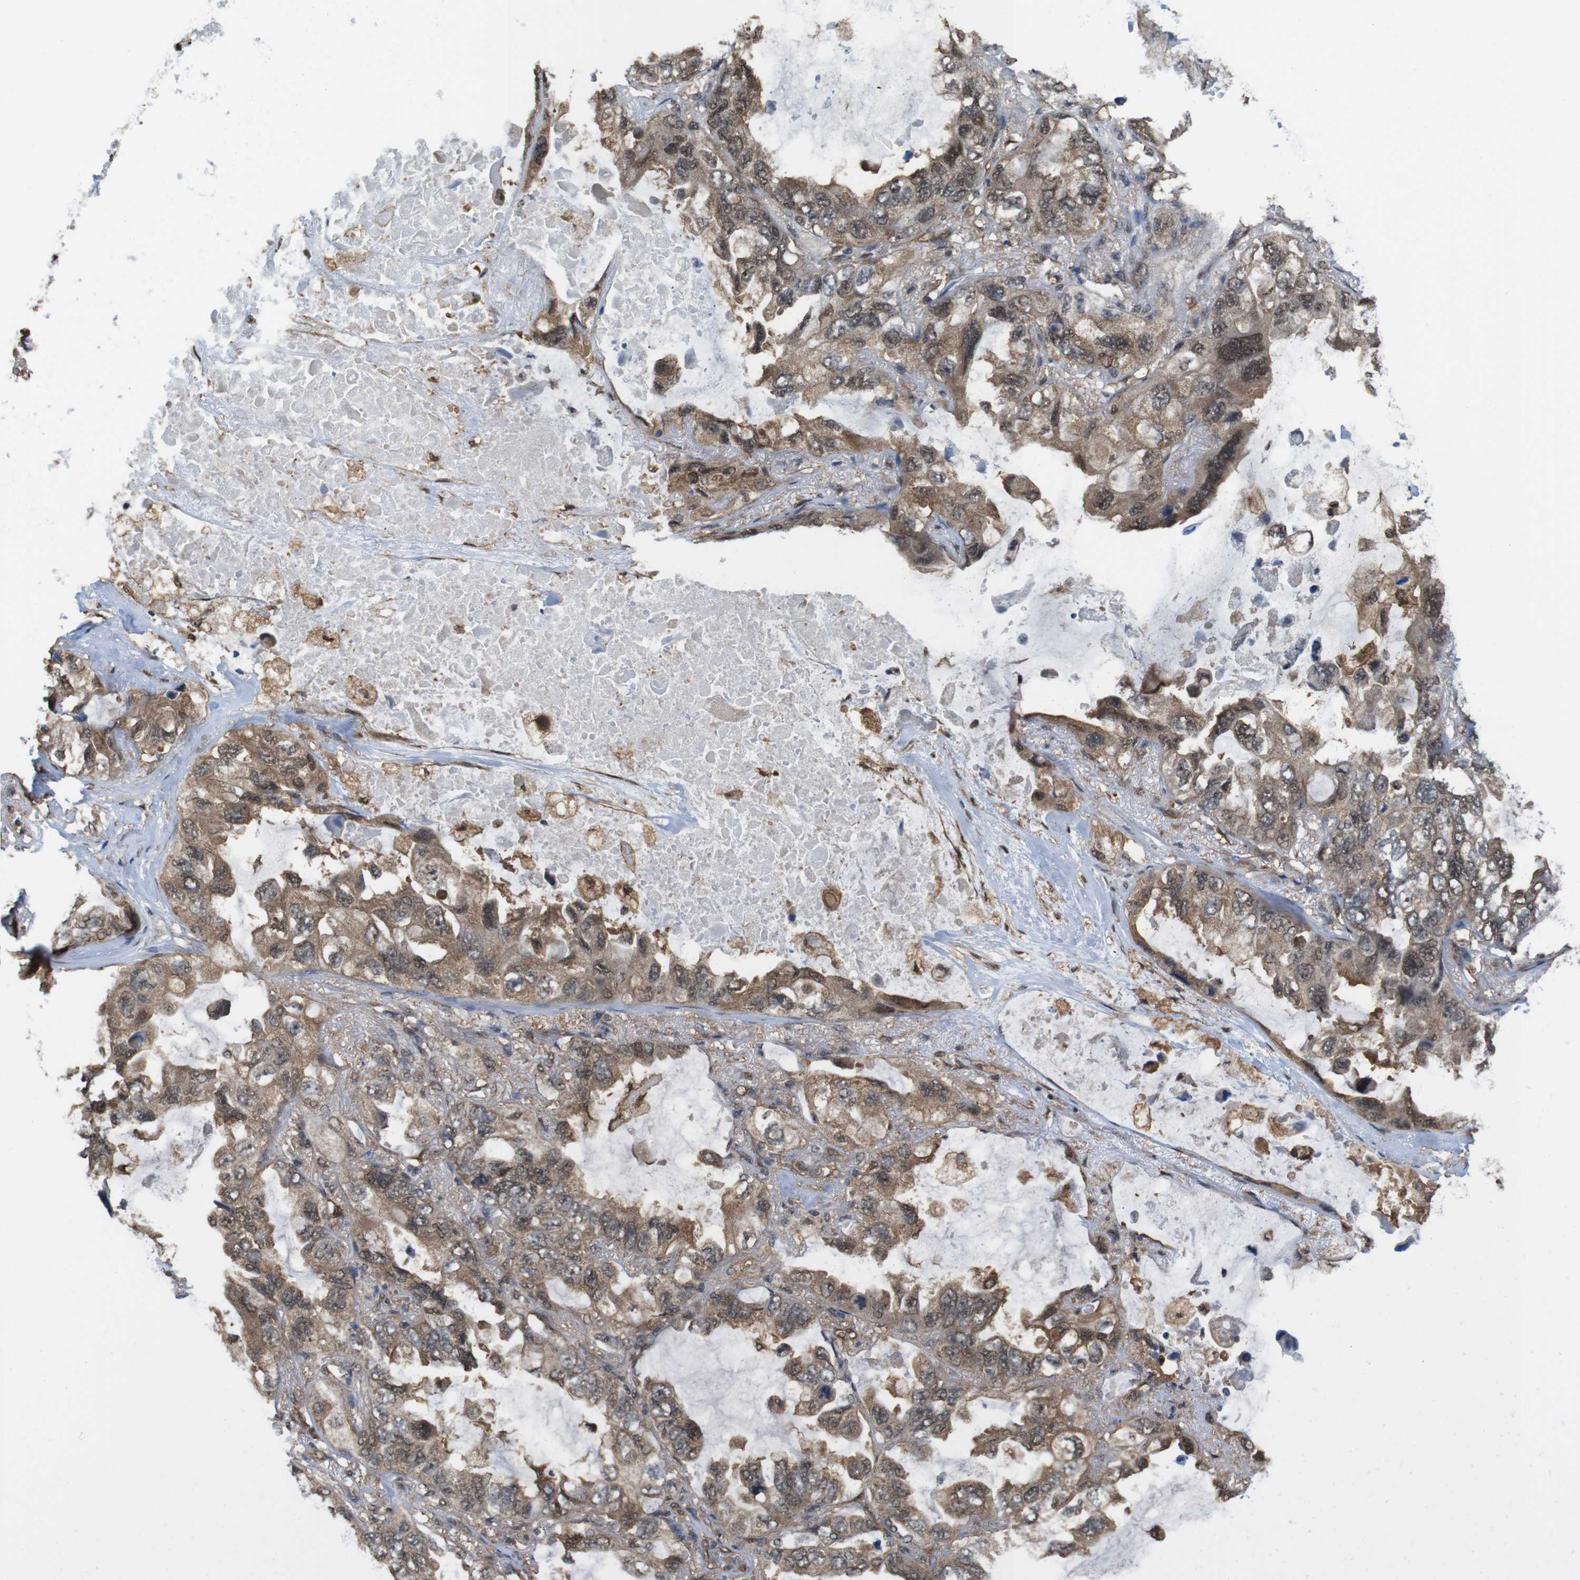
{"staining": {"intensity": "moderate", "quantity": ">75%", "location": "cytoplasmic/membranous"}, "tissue": "lung cancer", "cell_type": "Tumor cells", "image_type": "cancer", "snomed": [{"axis": "morphology", "description": "Squamous cell carcinoma, NOS"}, {"axis": "topography", "description": "Lung"}], "caption": "Squamous cell carcinoma (lung) stained for a protein (brown) demonstrates moderate cytoplasmic/membranous positive staining in approximately >75% of tumor cells.", "gene": "YWHAG", "patient": {"sex": "female", "age": 73}}